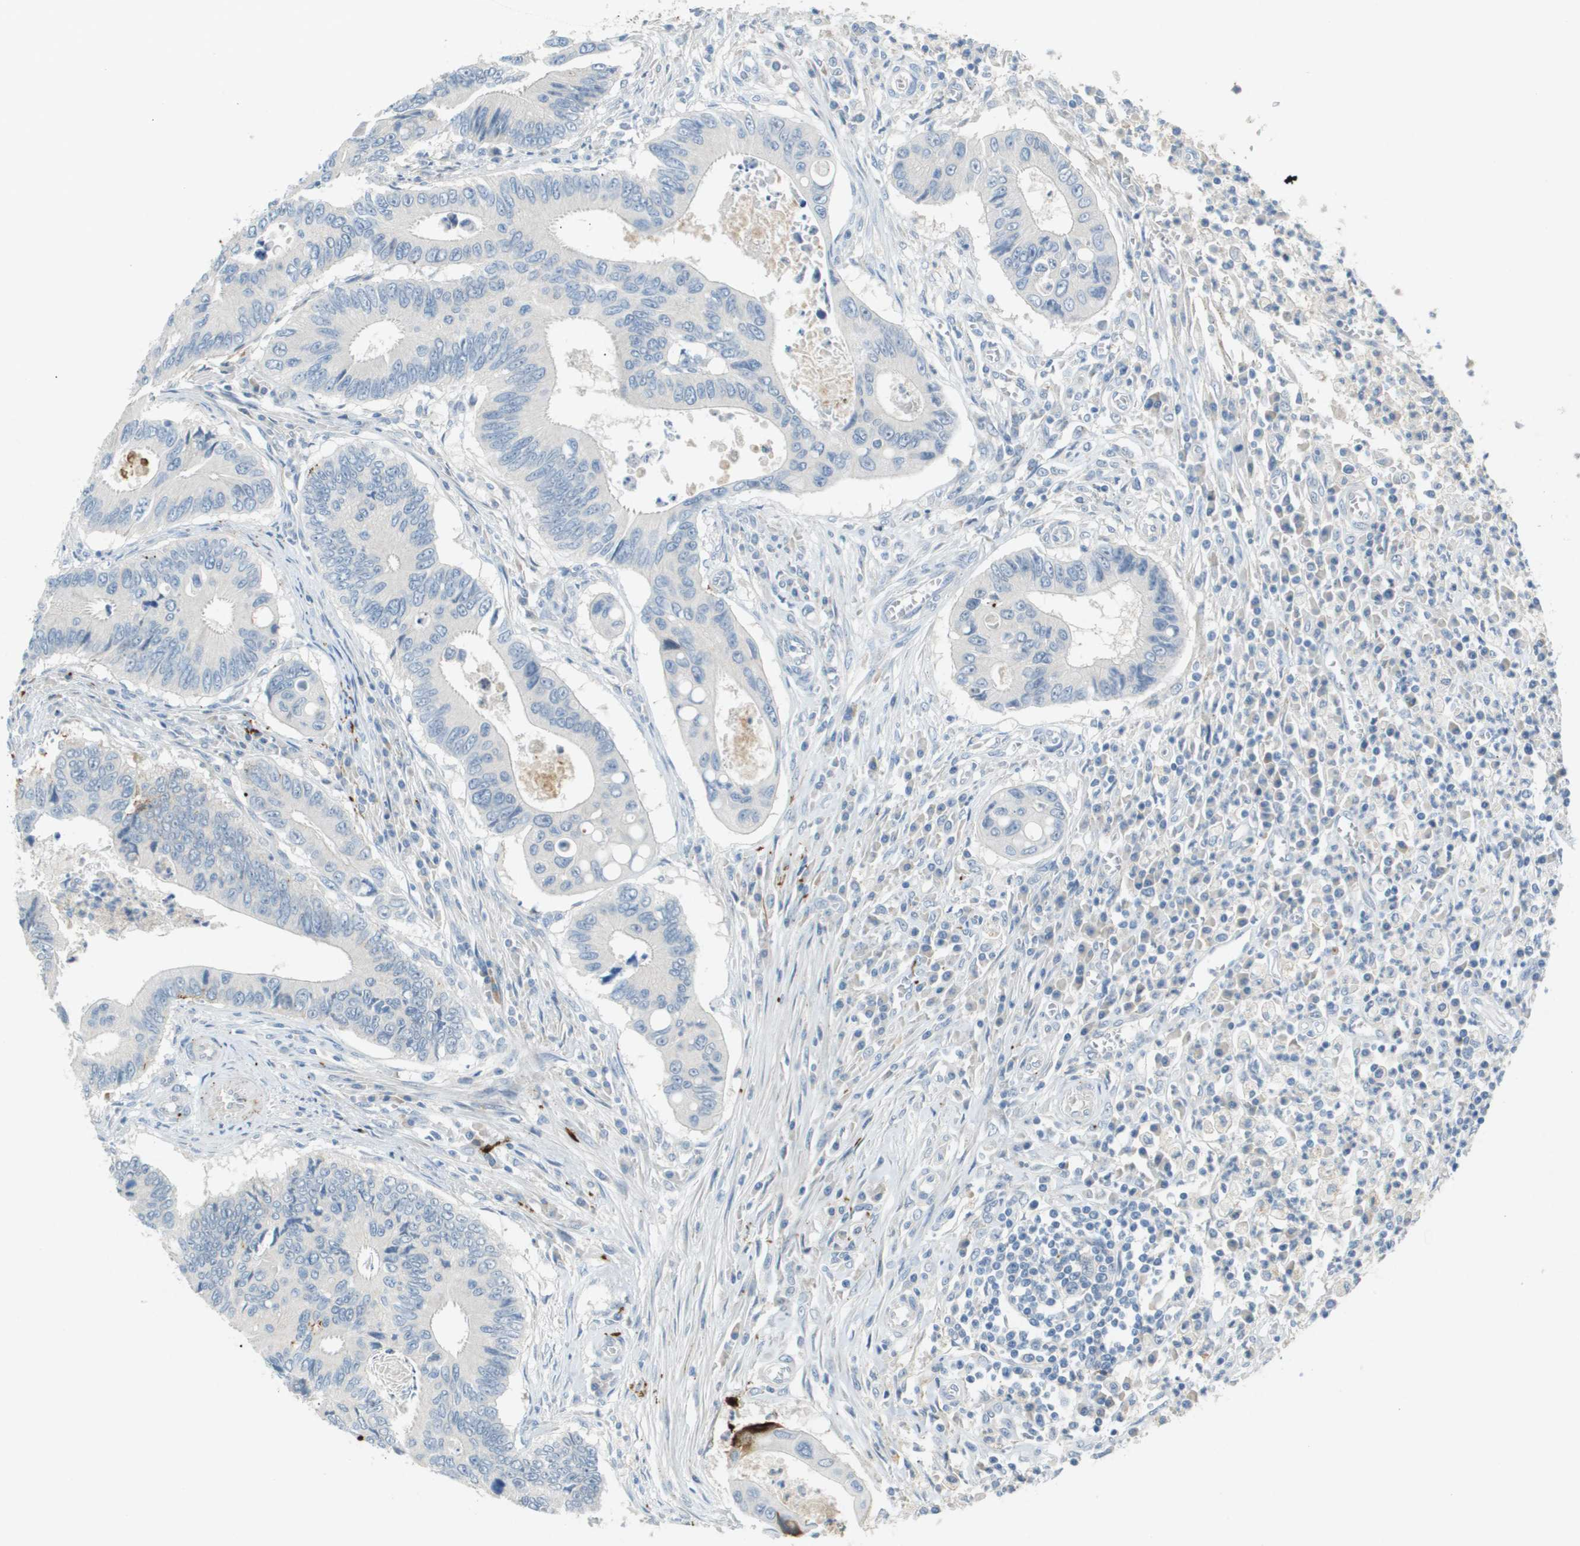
{"staining": {"intensity": "negative", "quantity": "none", "location": "none"}, "tissue": "colorectal cancer", "cell_type": "Tumor cells", "image_type": "cancer", "snomed": [{"axis": "morphology", "description": "Inflammation, NOS"}, {"axis": "morphology", "description": "Adenocarcinoma, NOS"}, {"axis": "topography", "description": "Colon"}], "caption": "Colorectal adenocarcinoma stained for a protein using immunohistochemistry (IHC) exhibits no positivity tumor cells.", "gene": "VTN", "patient": {"sex": "male", "age": 72}}